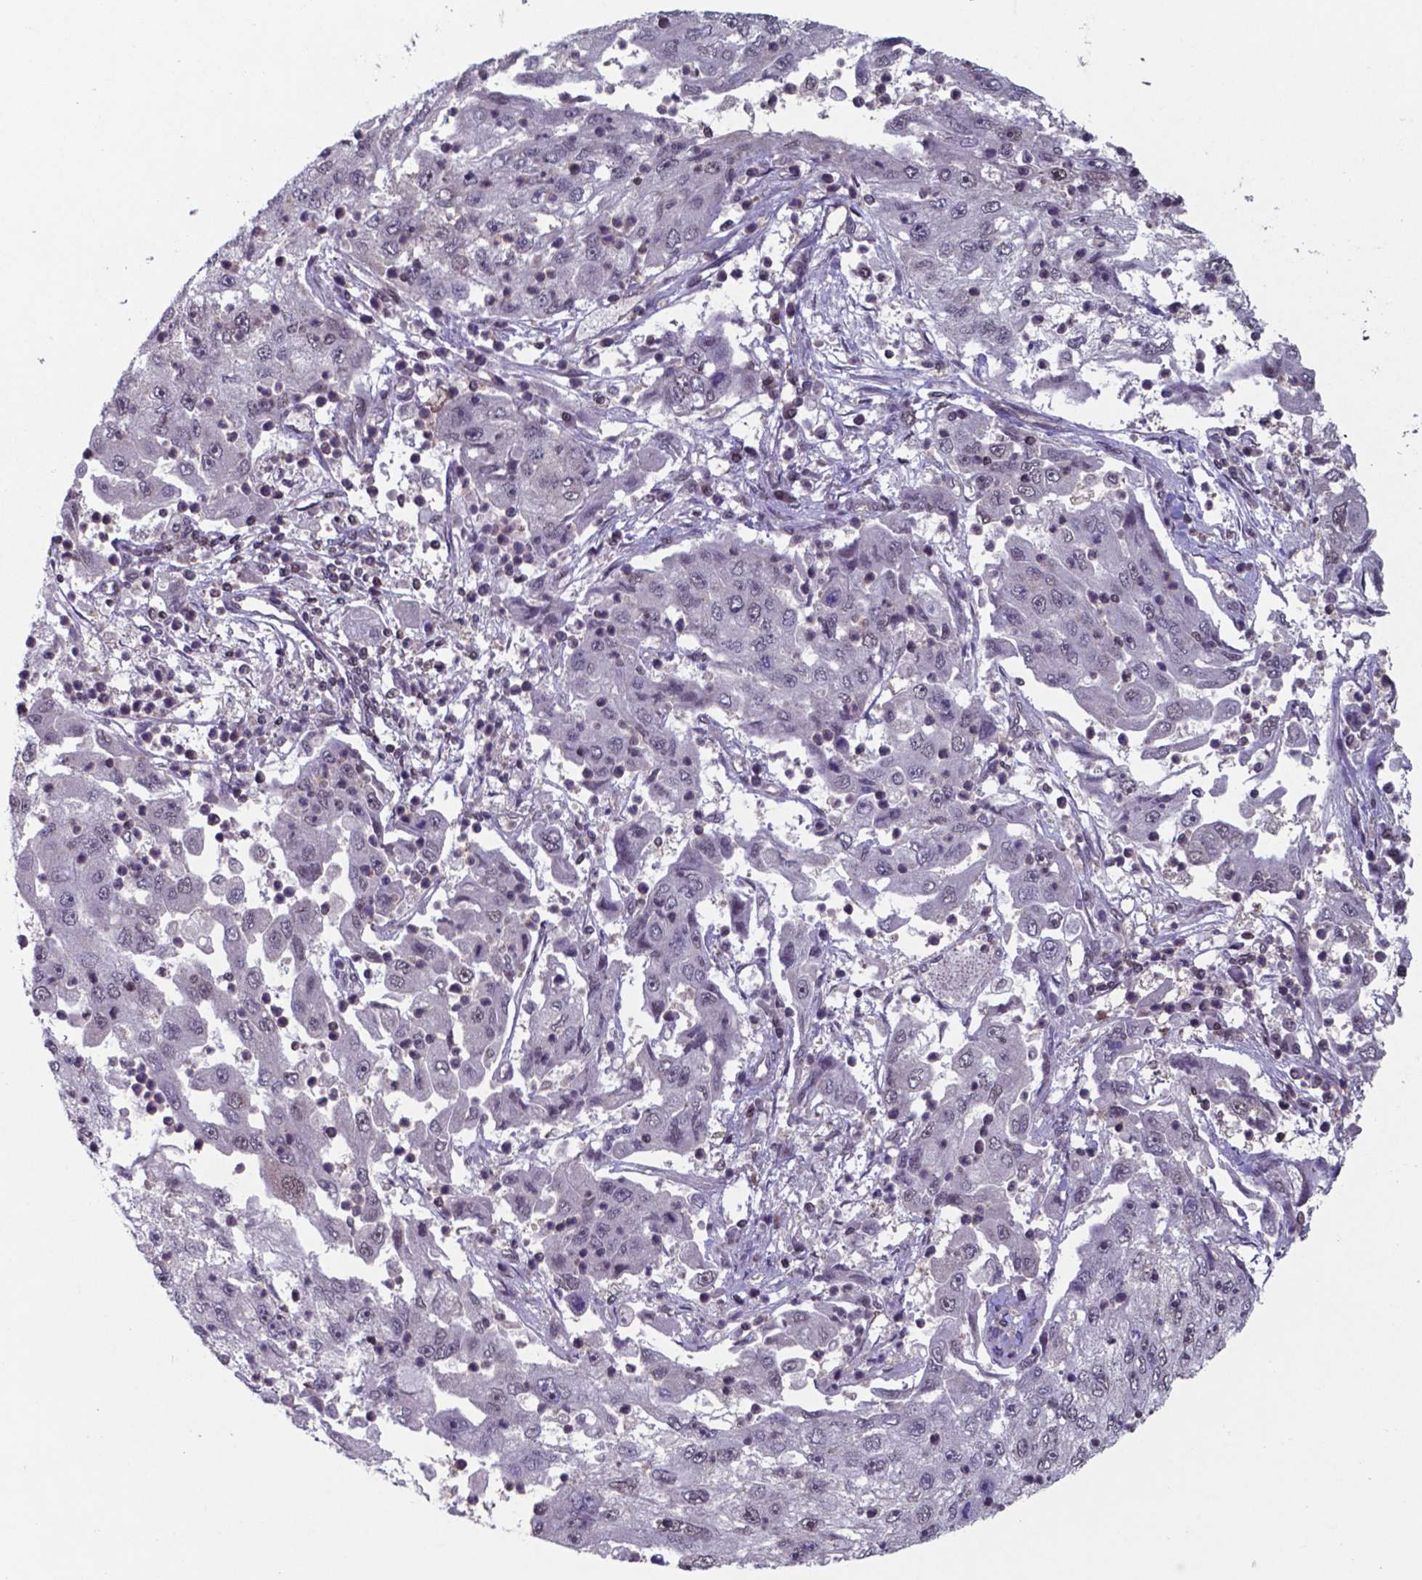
{"staining": {"intensity": "moderate", "quantity": "<25%", "location": "nuclear"}, "tissue": "cervical cancer", "cell_type": "Tumor cells", "image_type": "cancer", "snomed": [{"axis": "morphology", "description": "Squamous cell carcinoma, NOS"}, {"axis": "topography", "description": "Cervix"}], "caption": "Protein expression analysis of human cervical squamous cell carcinoma reveals moderate nuclear positivity in about <25% of tumor cells. (DAB IHC, brown staining for protein, blue staining for nuclei).", "gene": "UBA1", "patient": {"sex": "female", "age": 36}}